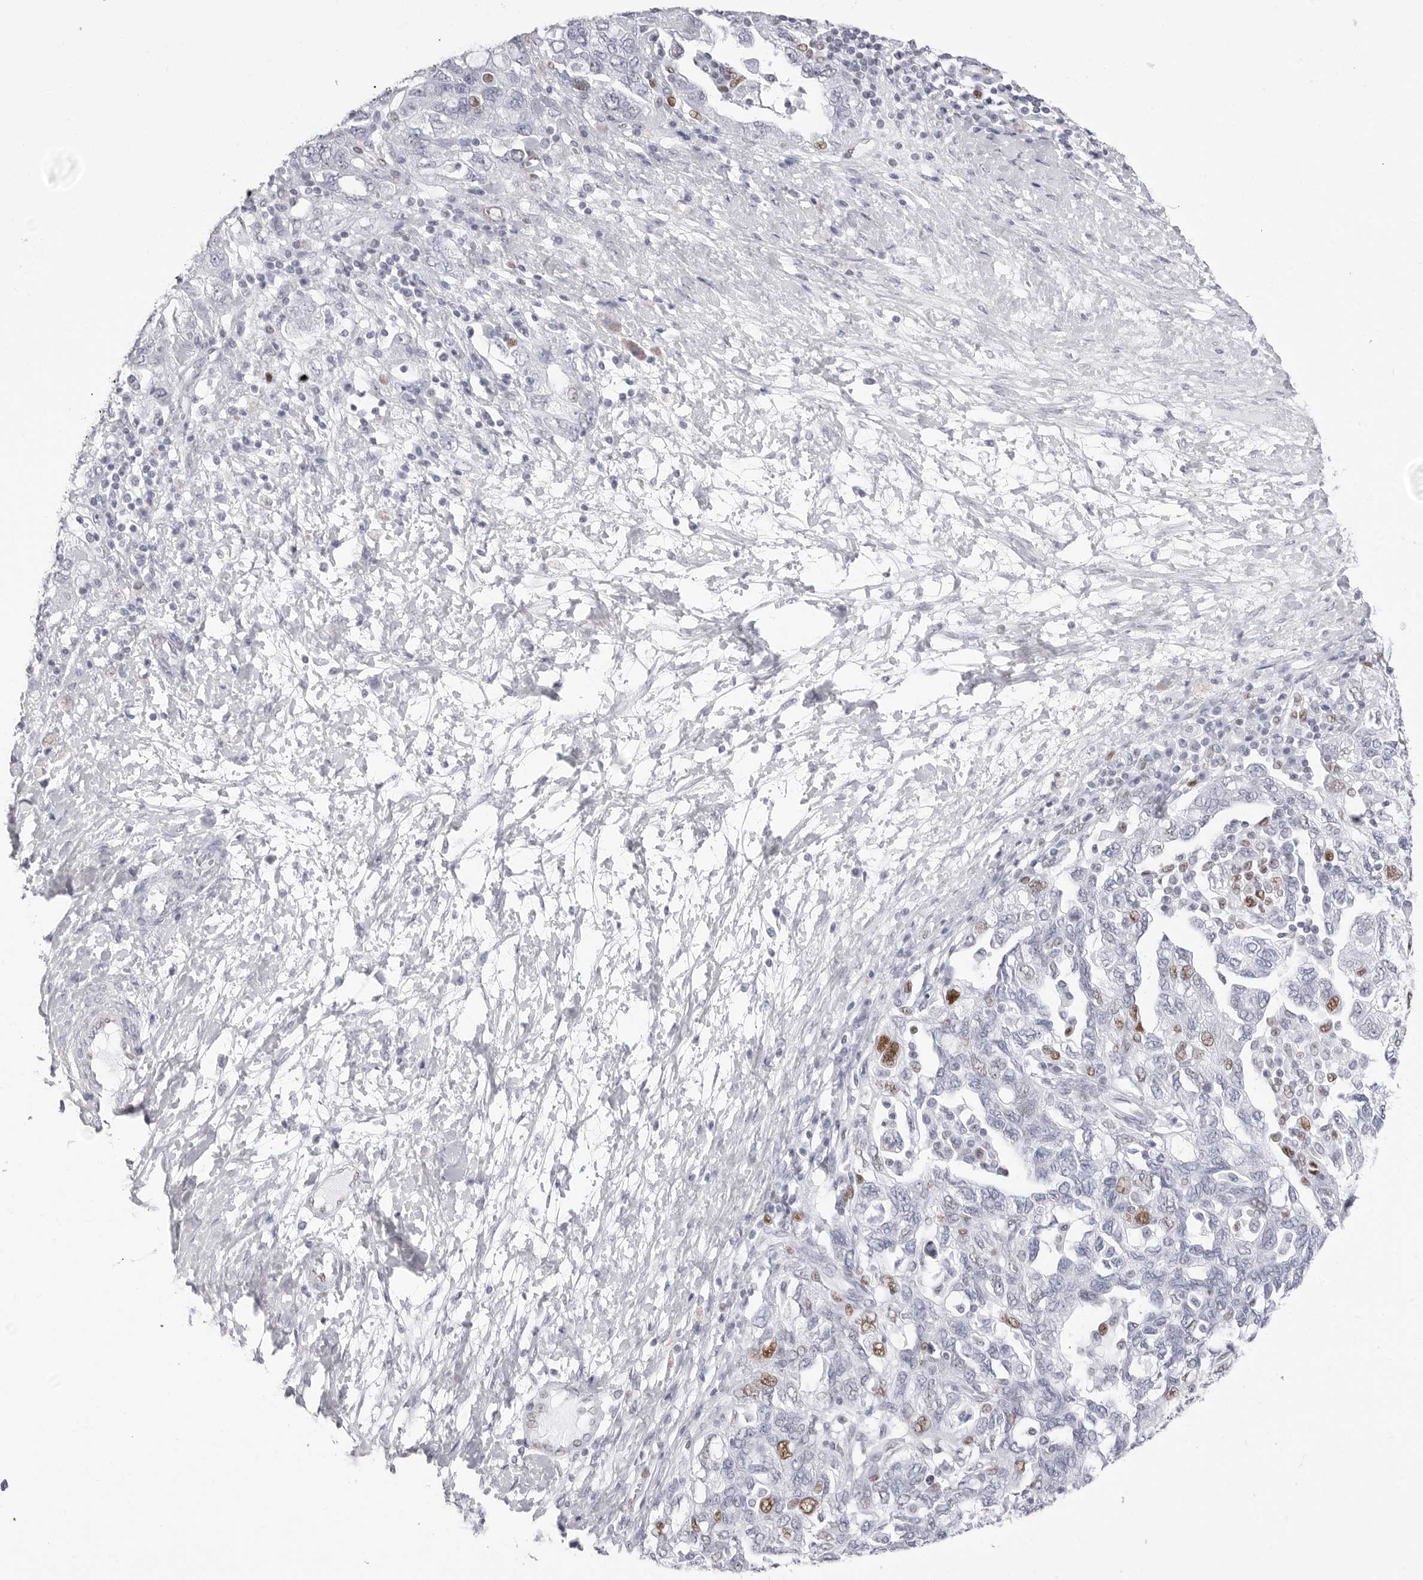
{"staining": {"intensity": "moderate", "quantity": "<25%", "location": "nuclear"}, "tissue": "ovarian cancer", "cell_type": "Tumor cells", "image_type": "cancer", "snomed": [{"axis": "morphology", "description": "Carcinoma, NOS"}, {"axis": "morphology", "description": "Cystadenocarcinoma, serous, NOS"}, {"axis": "topography", "description": "Ovary"}], "caption": "A high-resolution photomicrograph shows IHC staining of ovarian cancer, which reveals moderate nuclear positivity in about <25% of tumor cells.", "gene": "NASP", "patient": {"sex": "female", "age": 69}}